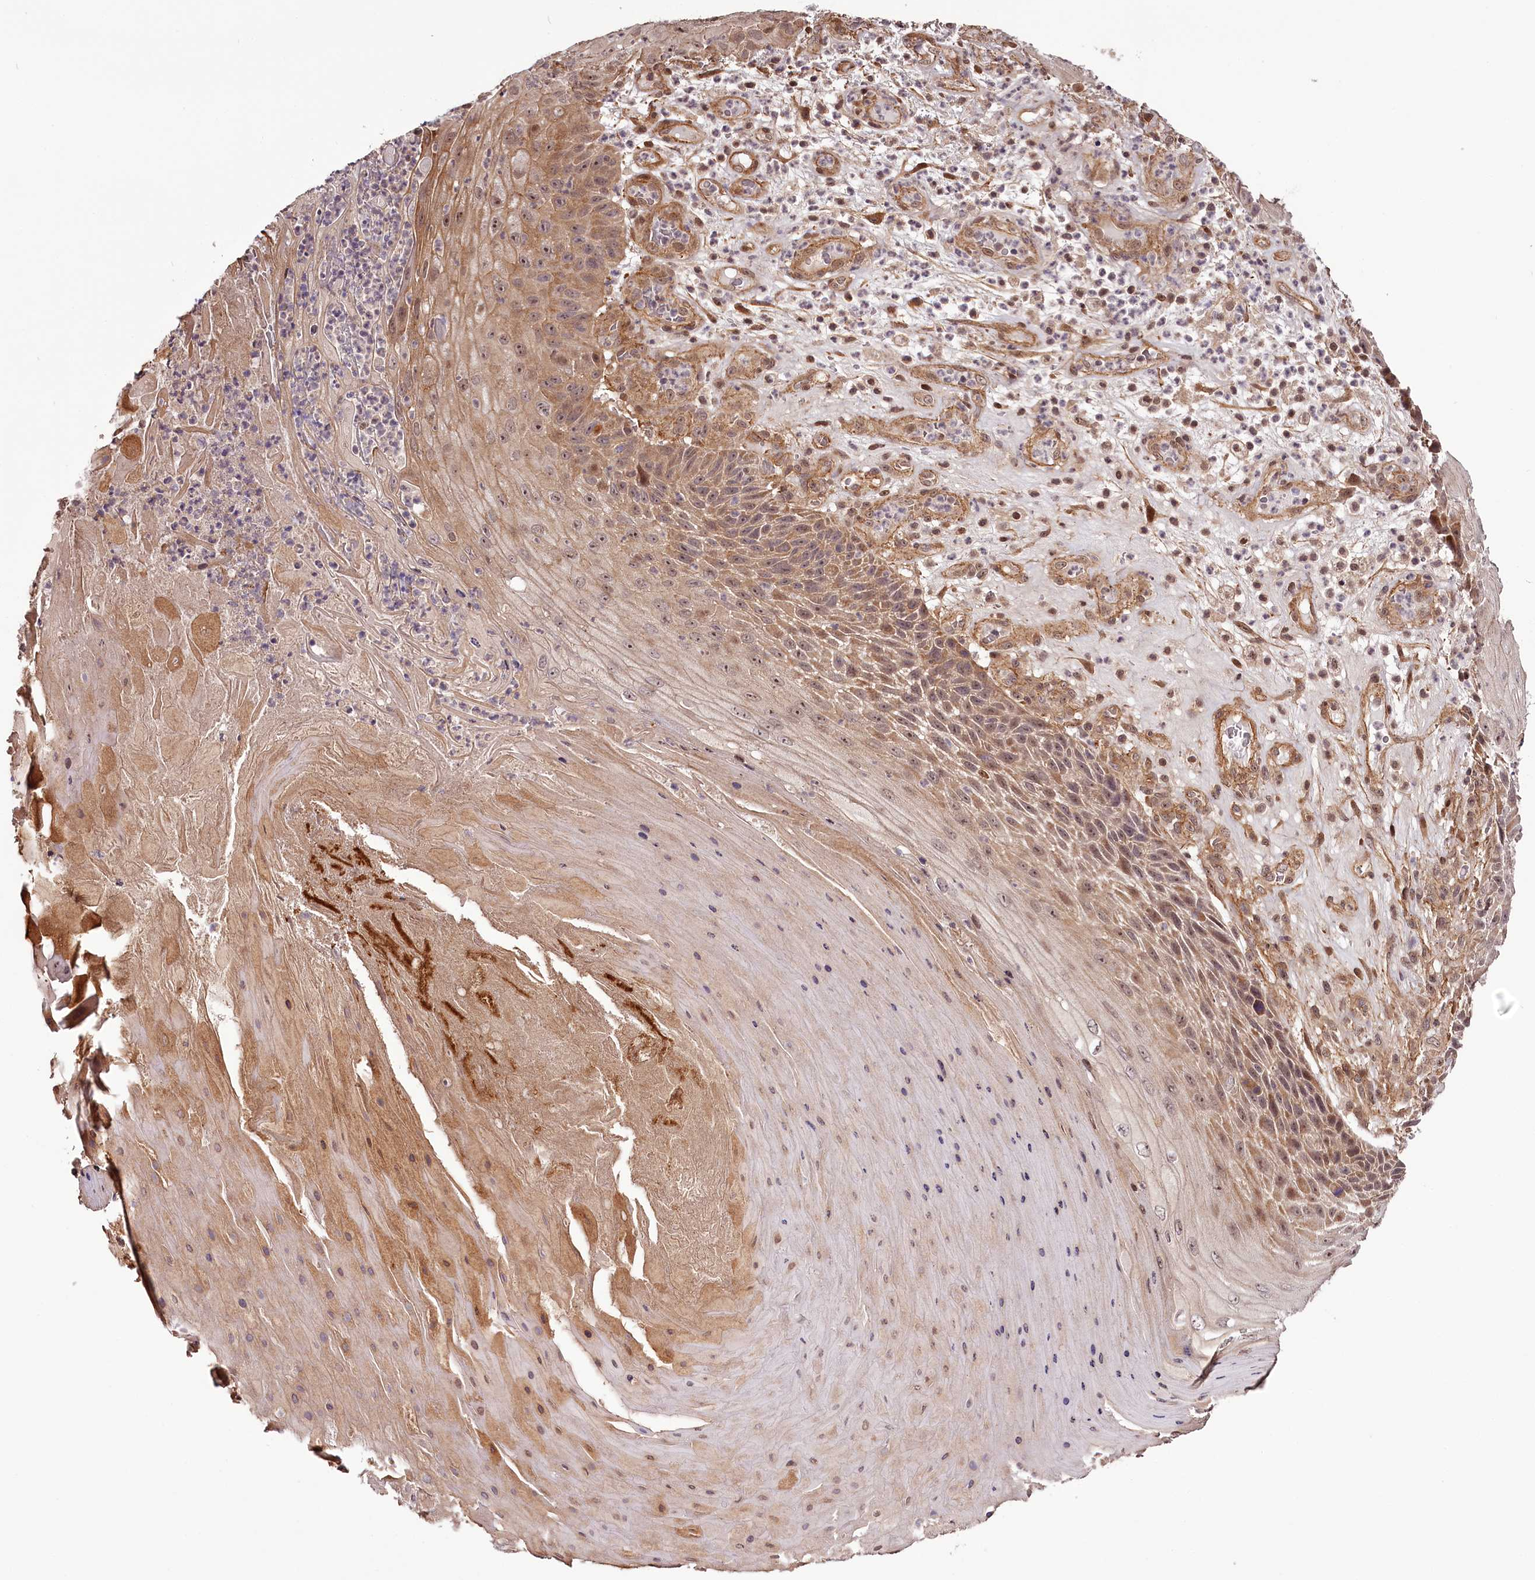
{"staining": {"intensity": "moderate", "quantity": ">75%", "location": "cytoplasmic/membranous,nuclear"}, "tissue": "skin cancer", "cell_type": "Tumor cells", "image_type": "cancer", "snomed": [{"axis": "morphology", "description": "Squamous cell carcinoma, NOS"}, {"axis": "topography", "description": "Skin"}], "caption": "A photomicrograph of squamous cell carcinoma (skin) stained for a protein reveals moderate cytoplasmic/membranous and nuclear brown staining in tumor cells. (DAB (3,3'-diaminobenzidine) IHC, brown staining for protein, blue staining for nuclei).", "gene": "TTC33", "patient": {"sex": "female", "age": 88}}